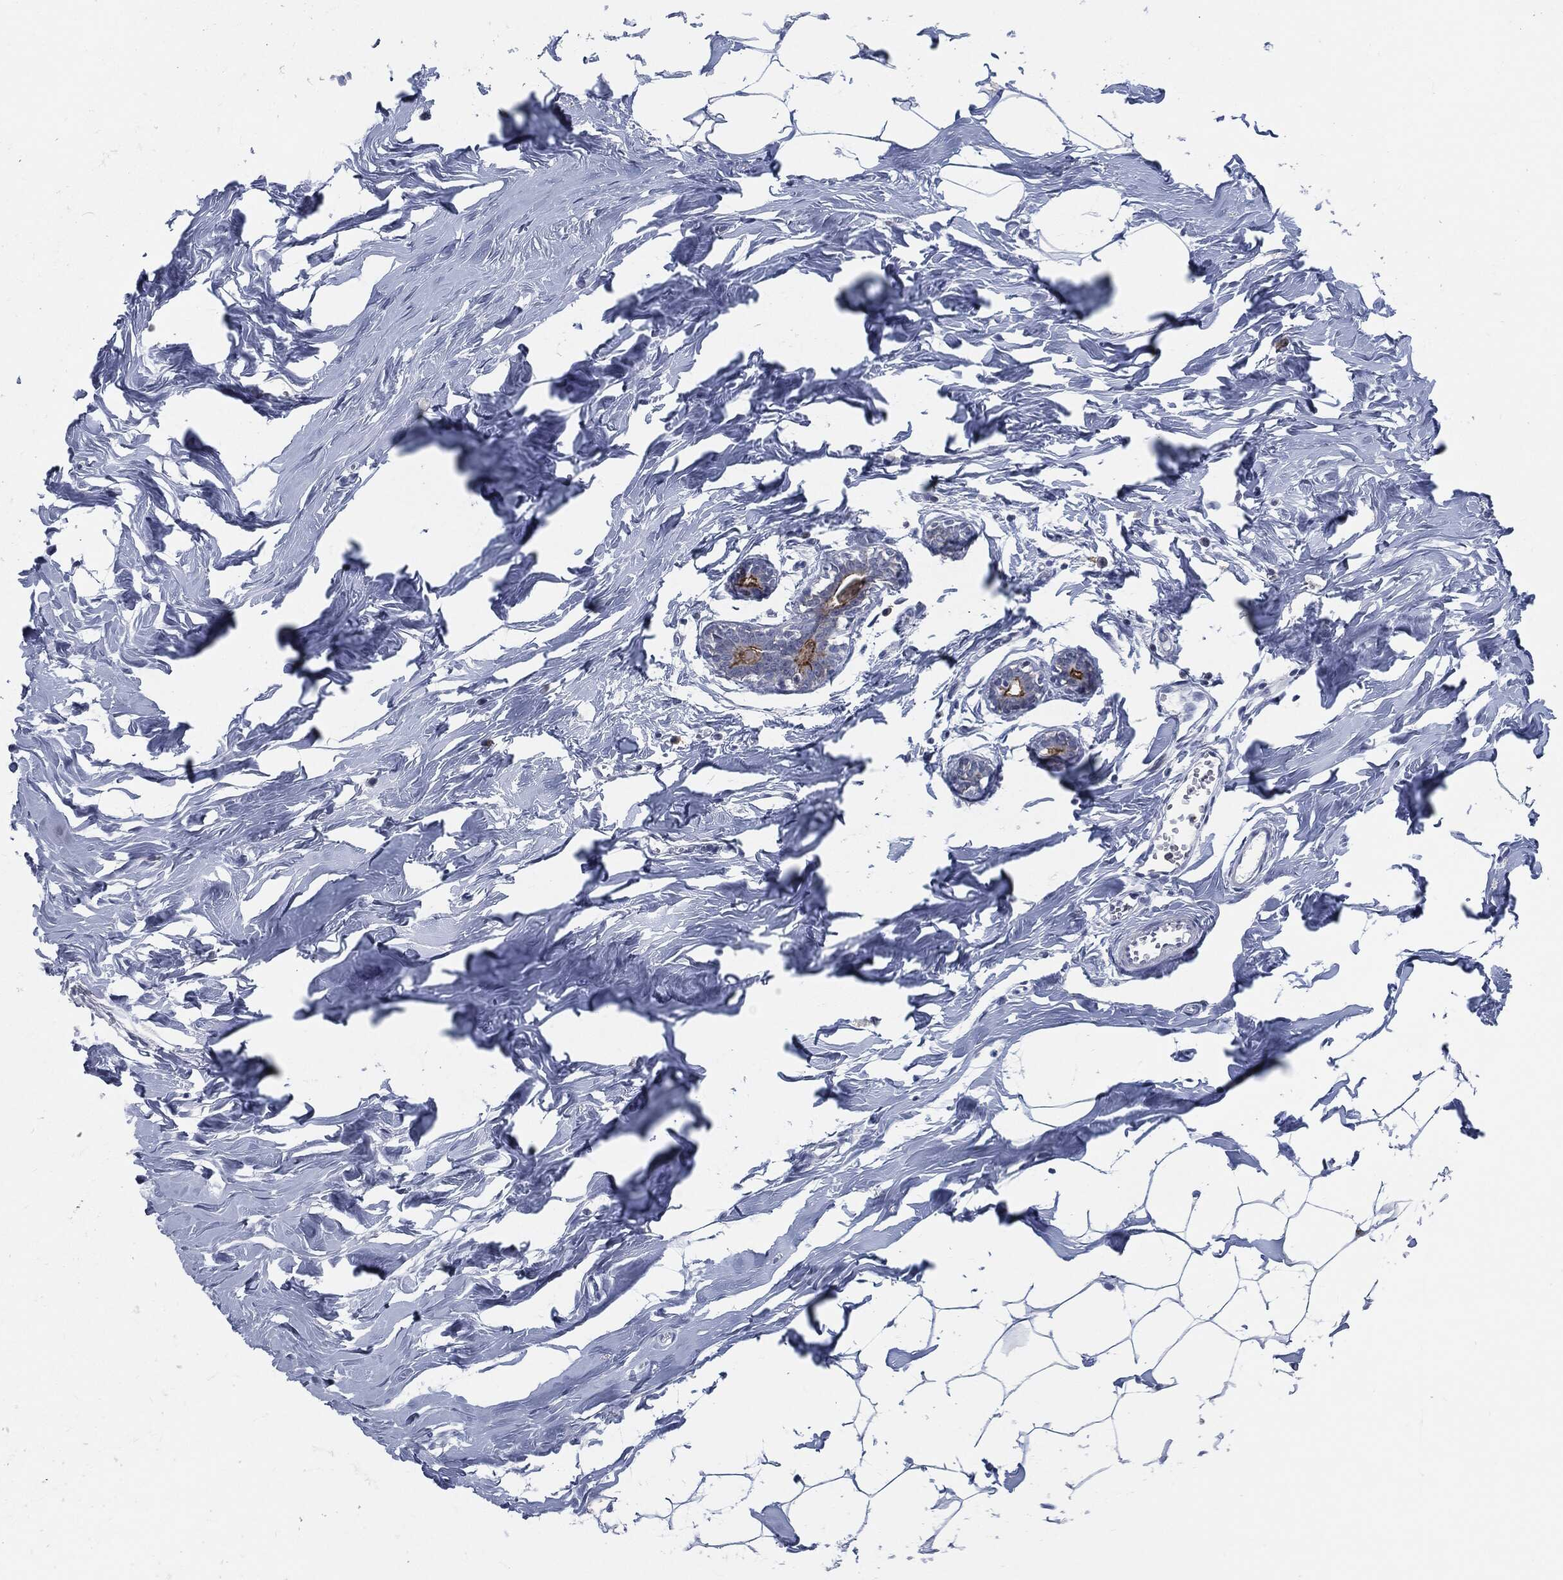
{"staining": {"intensity": "negative", "quantity": "none", "location": "none"}, "tissue": "breast", "cell_type": "Adipocytes", "image_type": "normal", "snomed": [{"axis": "morphology", "description": "Normal tissue, NOS"}, {"axis": "morphology", "description": "Lobular carcinoma, in situ"}, {"axis": "topography", "description": "Breast"}], "caption": "This photomicrograph is of unremarkable breast stained with IHC to label a protein in brown with the nuclei are counter-stained blue. There is no expression in adipocytes.", "gene": "PROM1", "patient": {"sex": "female", "age": 35}}